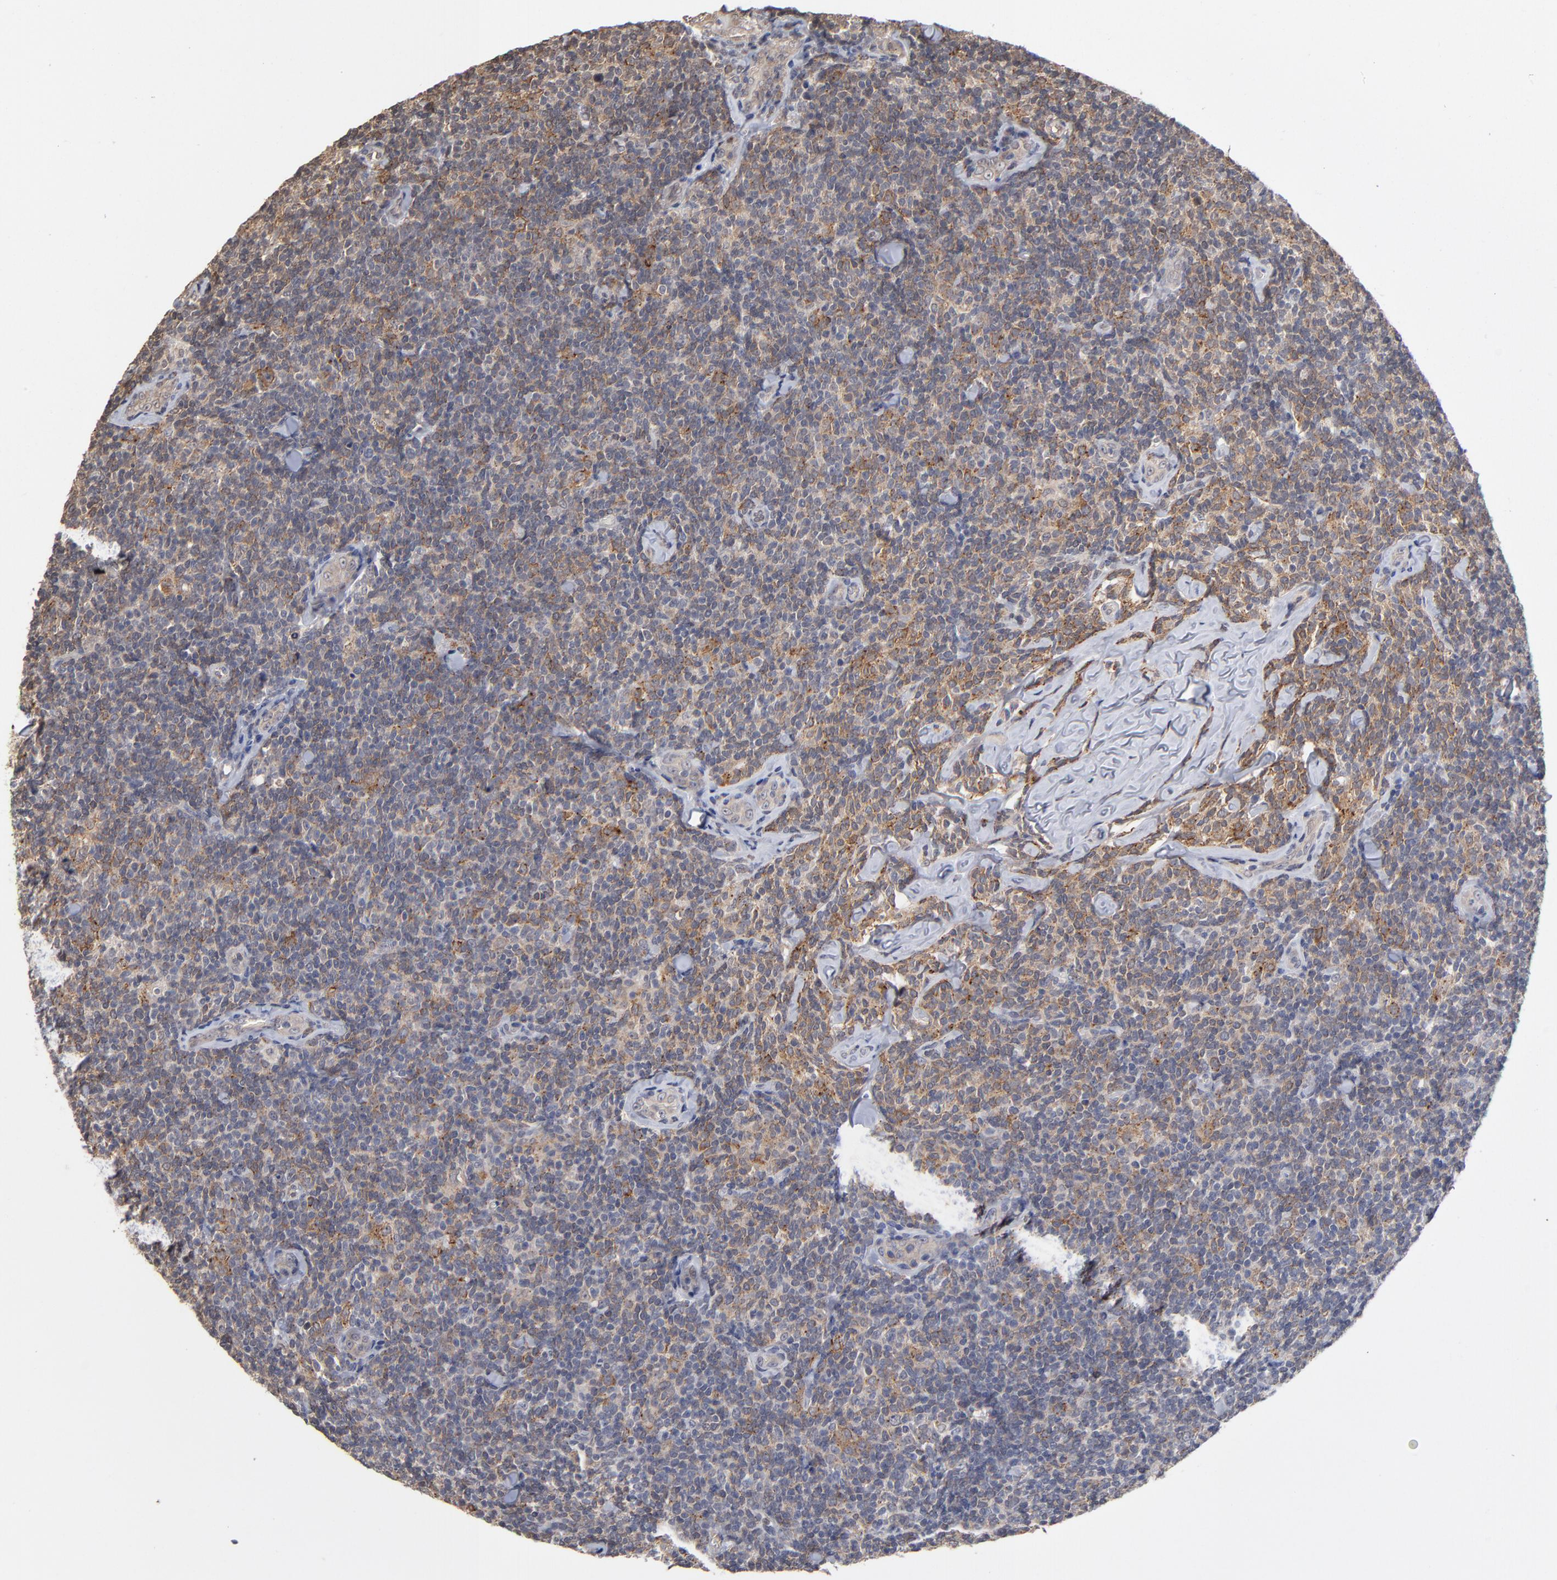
{"staining": {"intensity": "moderate", "quantity": ">75%", "location": "cytoplasmic/membranous"}, "tissue": "lymphoma", "cell_type": "Tumor cells", "image_type": "cancer", "snomed": [{"axis": "morphology", "description": "Malignant lymphoma, non-Hodgkin's type, Low grade"}, {"axis": "topography", "description": "Lymph node"}], "caption": "Low-grade malignant lymphoma, non-Hodgkin's type stained for a protein (brown) shows moderate cytoplasmic/membranous positive staining in about >75% of tumor cells.", "gene": "ASB8", "patient": {"sex": "female", "age": 56}}